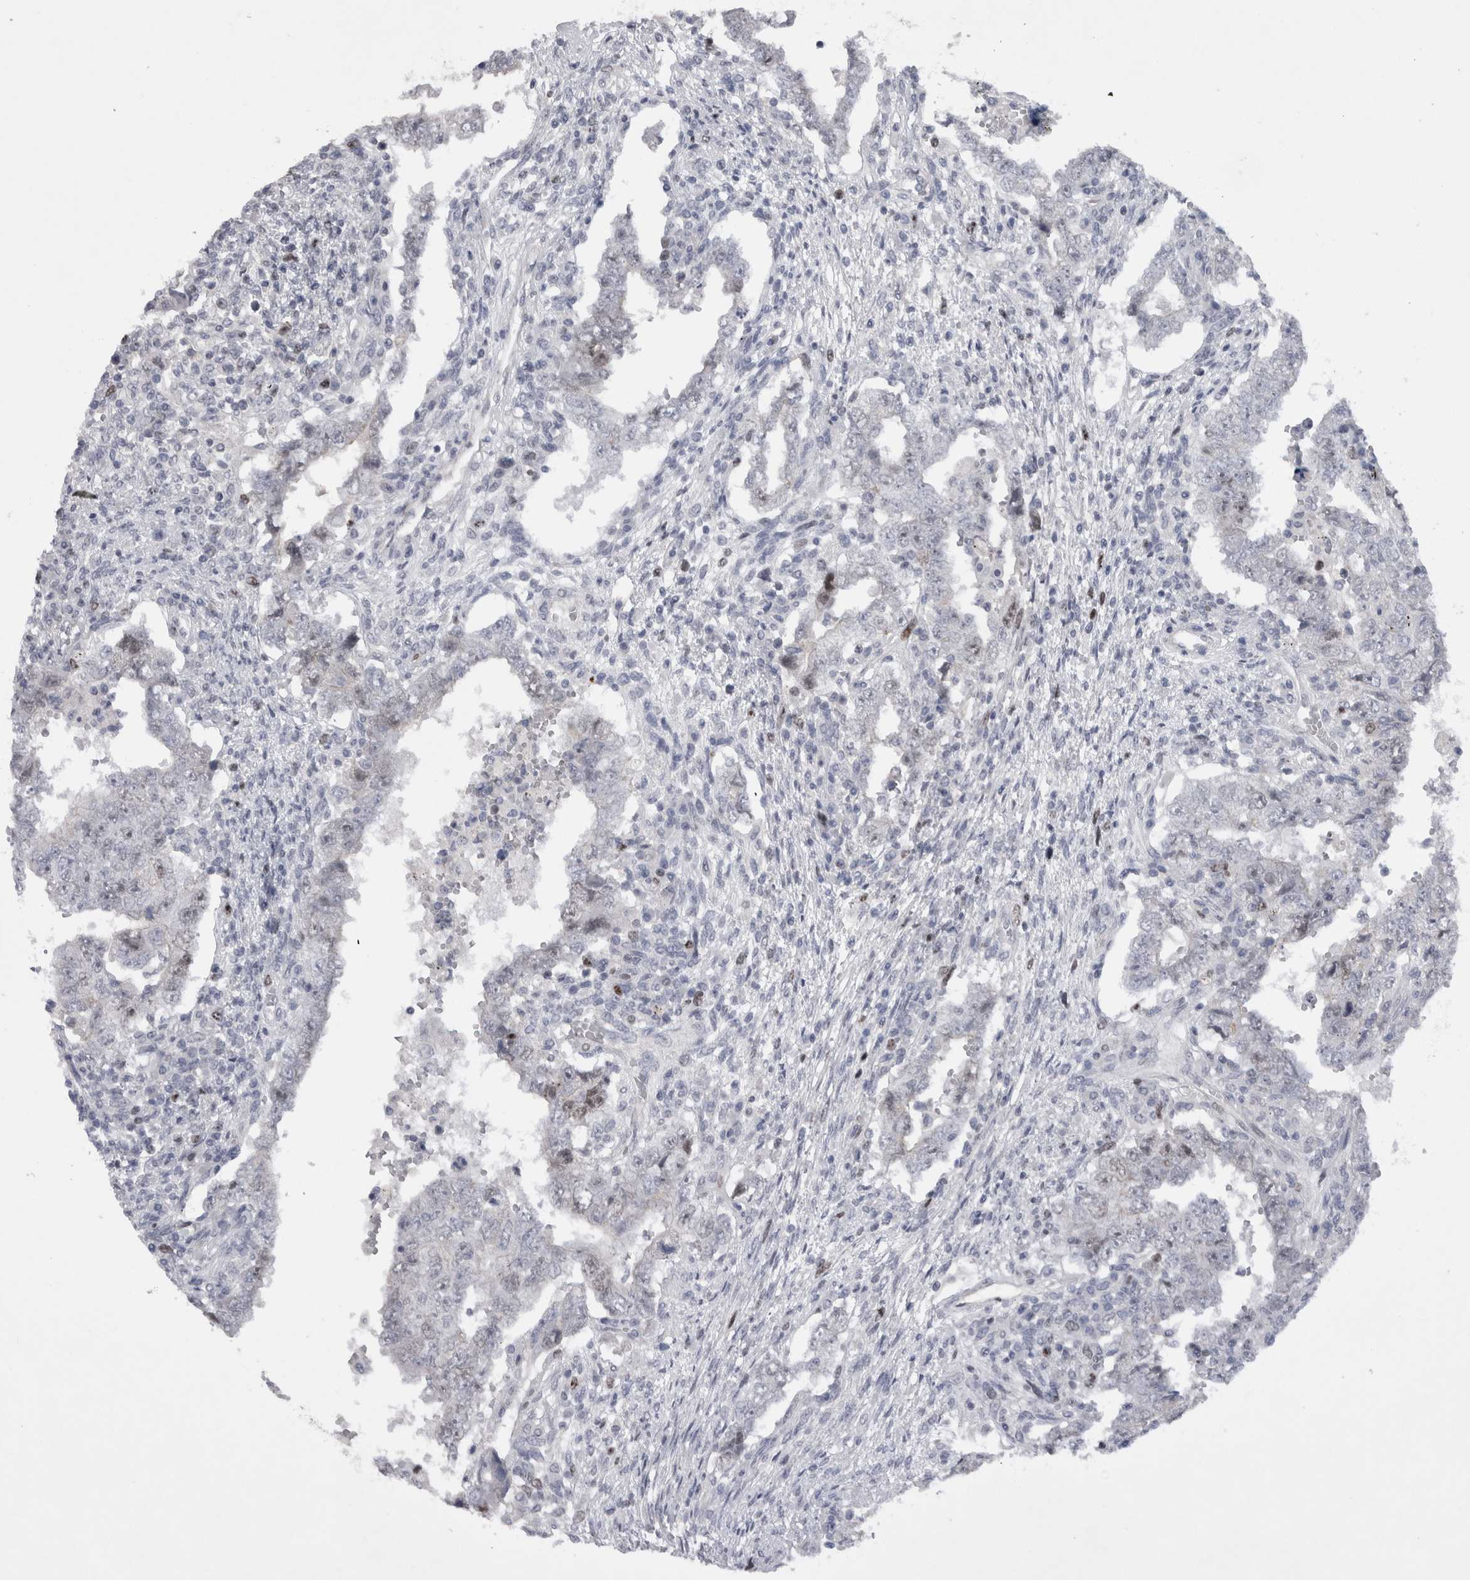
{"staining": {"intensity": "weak", "quantity": "<25%", "location": "nuclear"}, "tissue": "testis cancer", "cell_type": "Tumor cells", "image_type": "cancer", "snomed": [{"axis": "morphology", "description": "Carcinoma, Embryonal, NOS"}, {"axis": "topography", "description": "Testis"}], "caption": "The immunohistochemistry (IHC) photomicrograph has no significant expression in tumor cells of embryonal carcinoma (testis) tissue.", "gene": "KIF18B", "patient": {"sex": "male", "age": 26}}